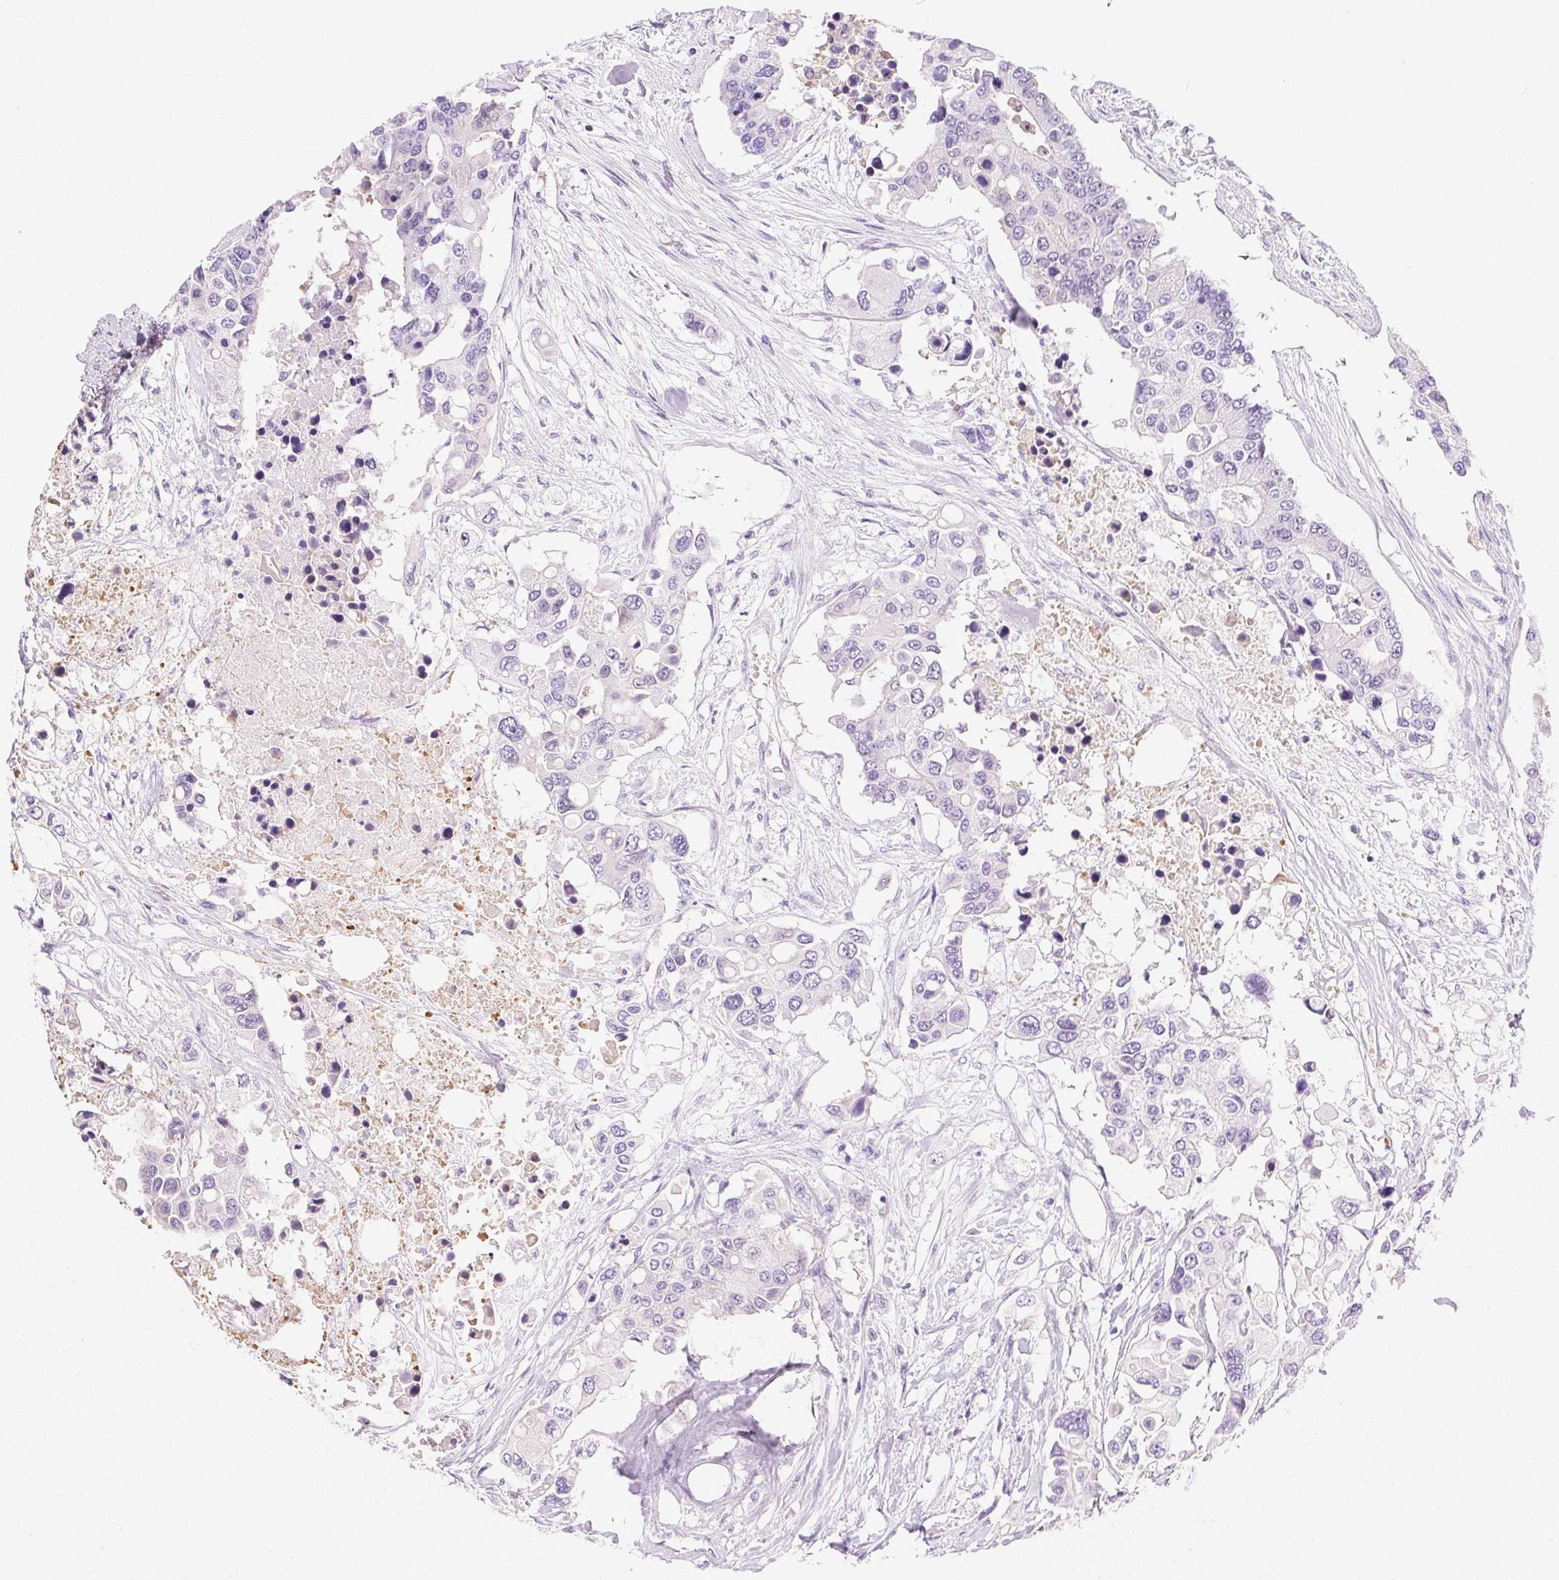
{"staining": {"intensity": "negative", "quantity": "none", "location": "none"}, "tissue": "colorectal cancer", "cell_type": "Tumor cells", "image_type": "cancer", "snomed": [{"axis": "morphology", "description": "Adenocarcinoma, NOS"}, {"axis": "topography", "description": "Colon"}], "caption": "This is a micrograph of IHC staining of colorectal adenocarcinoma, which shows no positivity in tumor cells. (Stains: DAB immunohistochemistry with hematoxylin counter stain, Microscopy: brightfield microscopy at high magnification).", "gene": "SYCE2", "patient": {"sex": "male", "age": 77}}